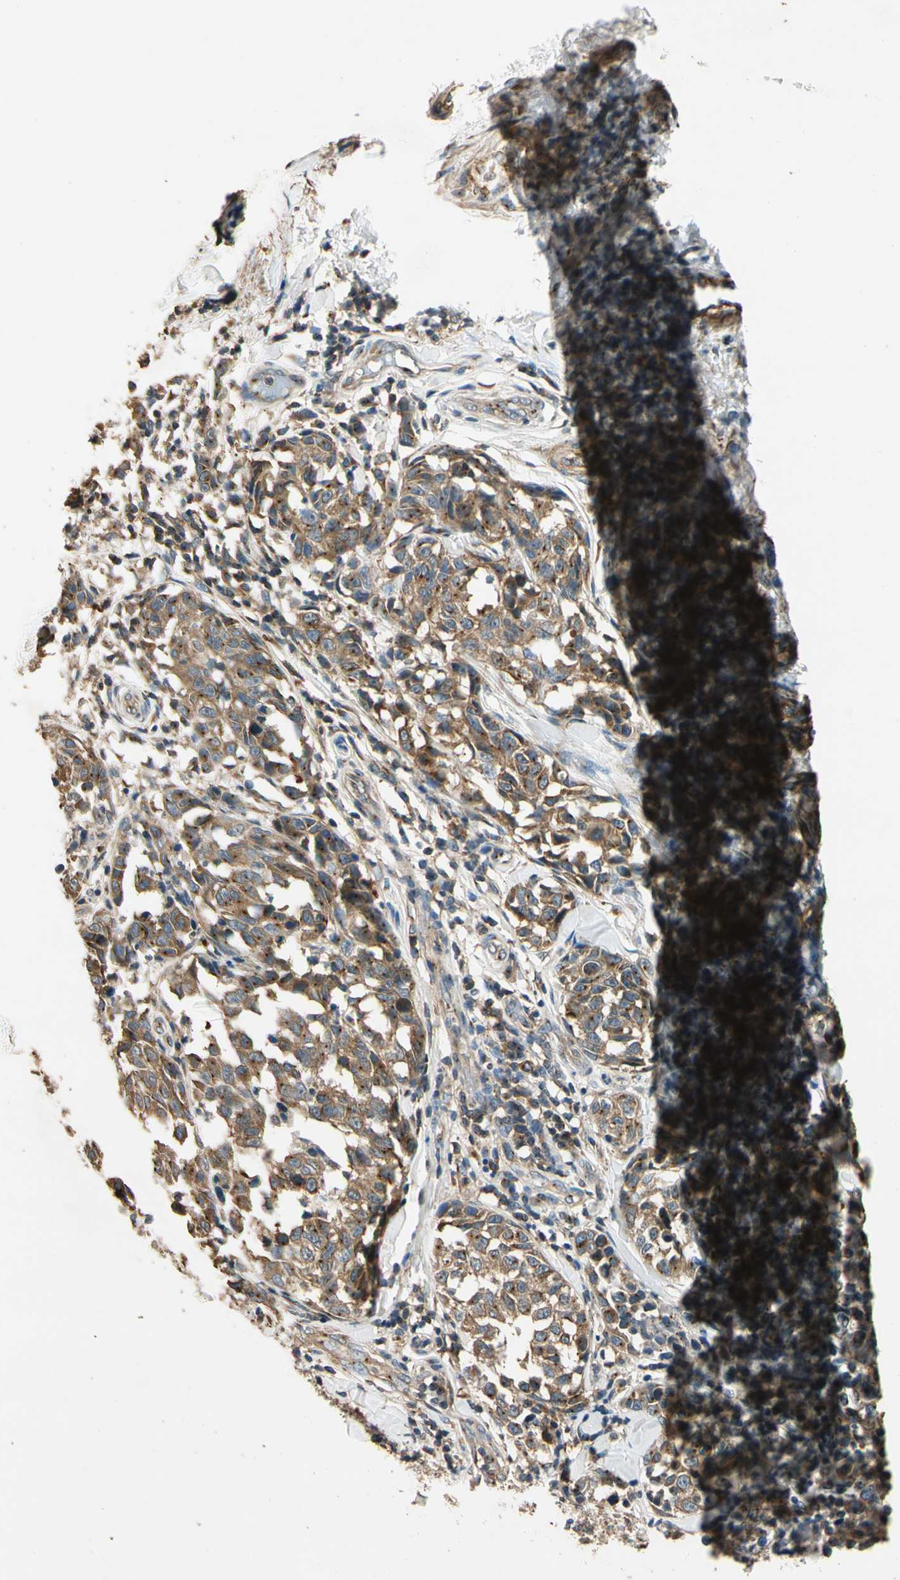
{"staining": {"intensity": "moderate", "quantity": ">75%", "location": "cytoplasmic/membranous"}, "tissue": "melanoma", "cell_type": "Tumor cells", "image_type": "cancer", "snomed": [{"axis": "morphology", "description": "Malignant melanoma, NOS"}, {"axis": "topography", "description": "Skin"}], "caption": "DAB immunohistochemical staining of malignant melanoma reveals moderate cytoplasmic/membranous protein positivity in about >75% of tumor cells.", "gene": "AKAP9", "patient": {"sex": "female", "age": 64}}